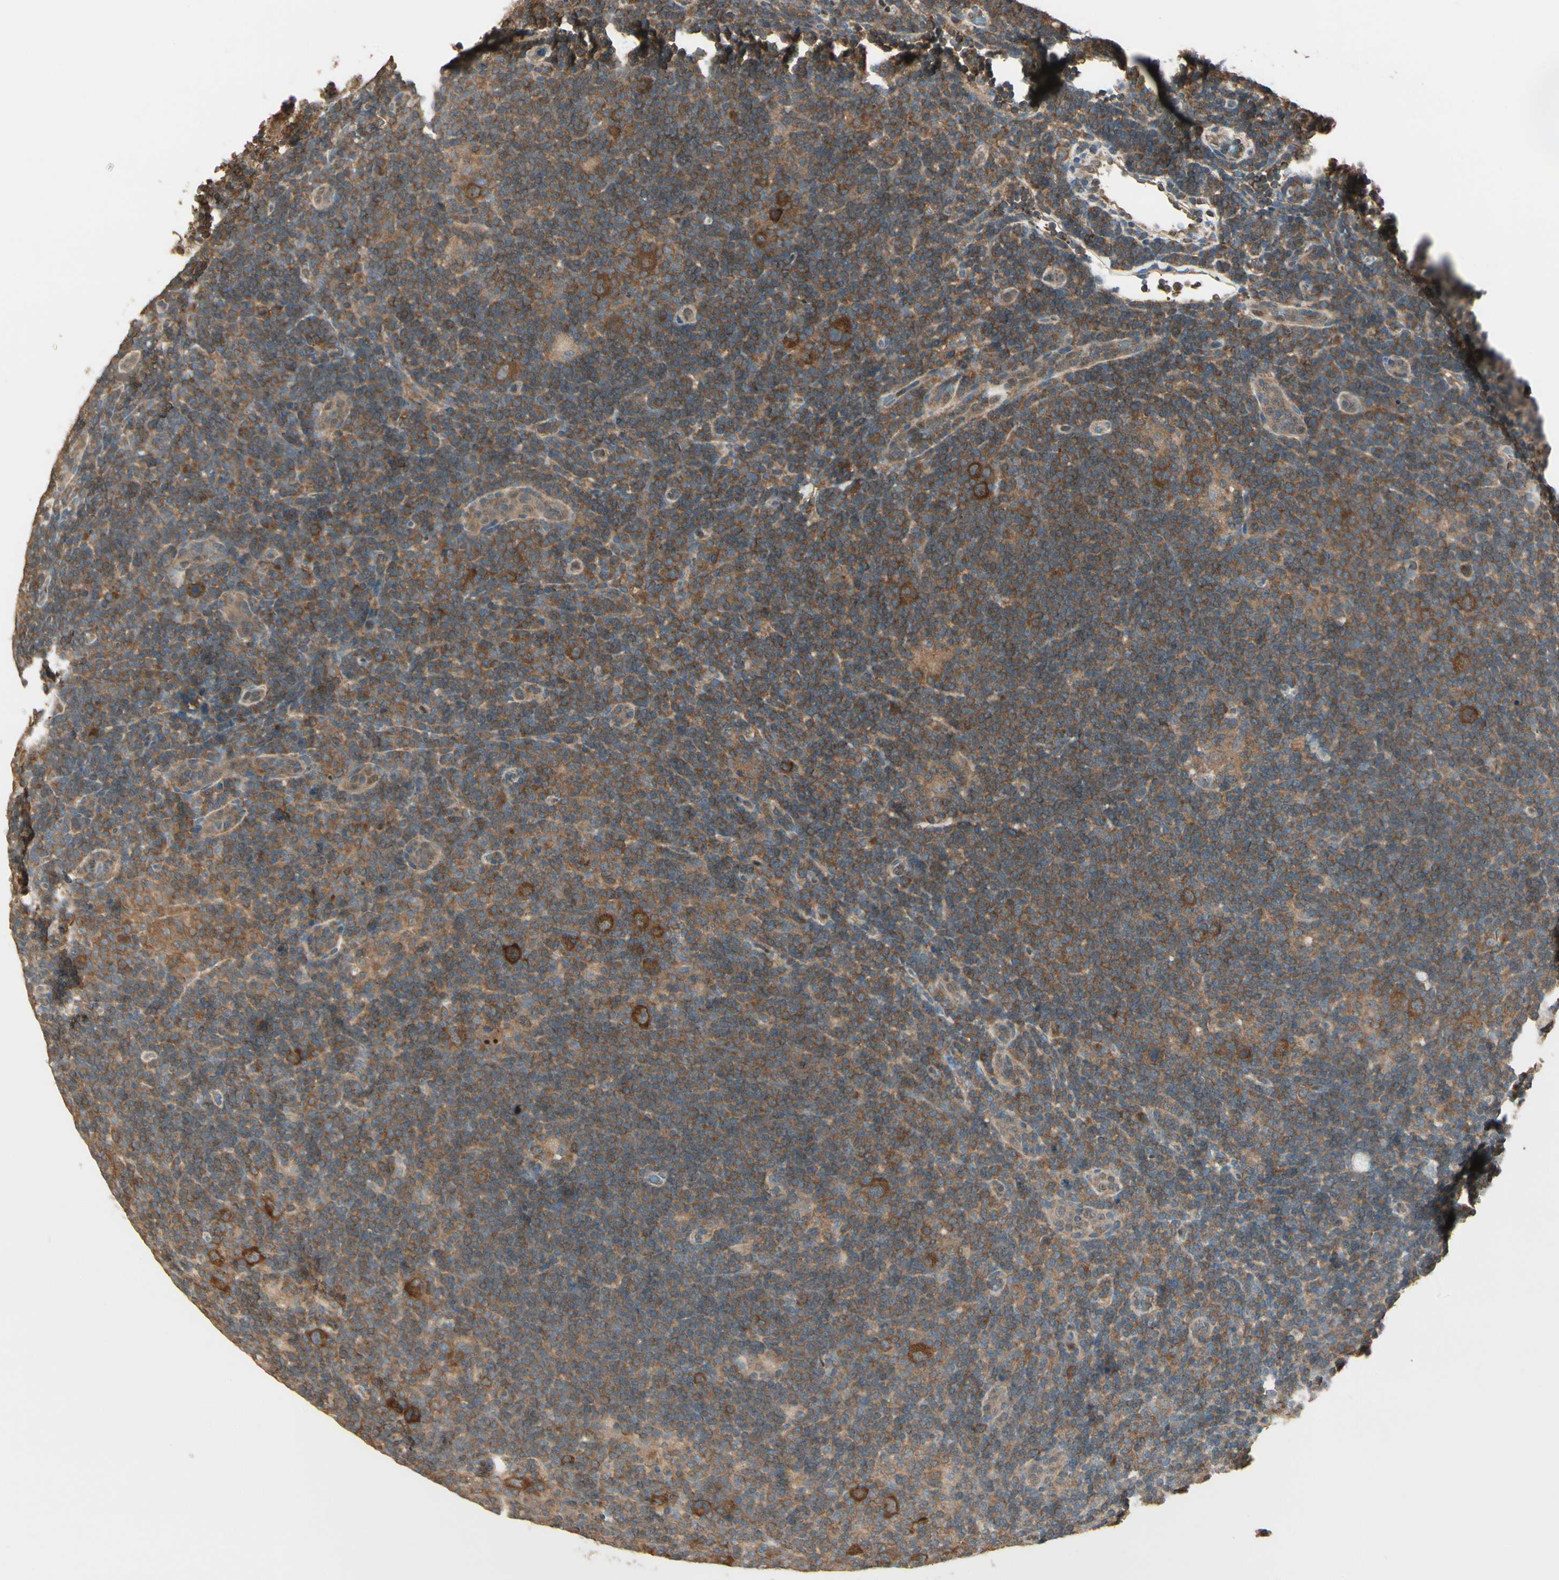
{"staining": {"intensity": "strong", "quantity": ">75%", "location": "cytoplasmic/membranous"}, "tissue": "lymphoma", "cell_type": "Tumor cells", "image_type": "cancer", "snomed": [{"axis": "morphology", "description": "Hodgkin's disease, NOS"}, {"axis": "topography", "description": "Lymph node"}], "caption": "Hodgkin's disease was stained to show a protein in brown. There is high levels of strong cytoplasmic/membranous expression in approximately >75% of tumor cells.", "gene": "CCT7", "patient": {"sex": "female", "age": 57}}